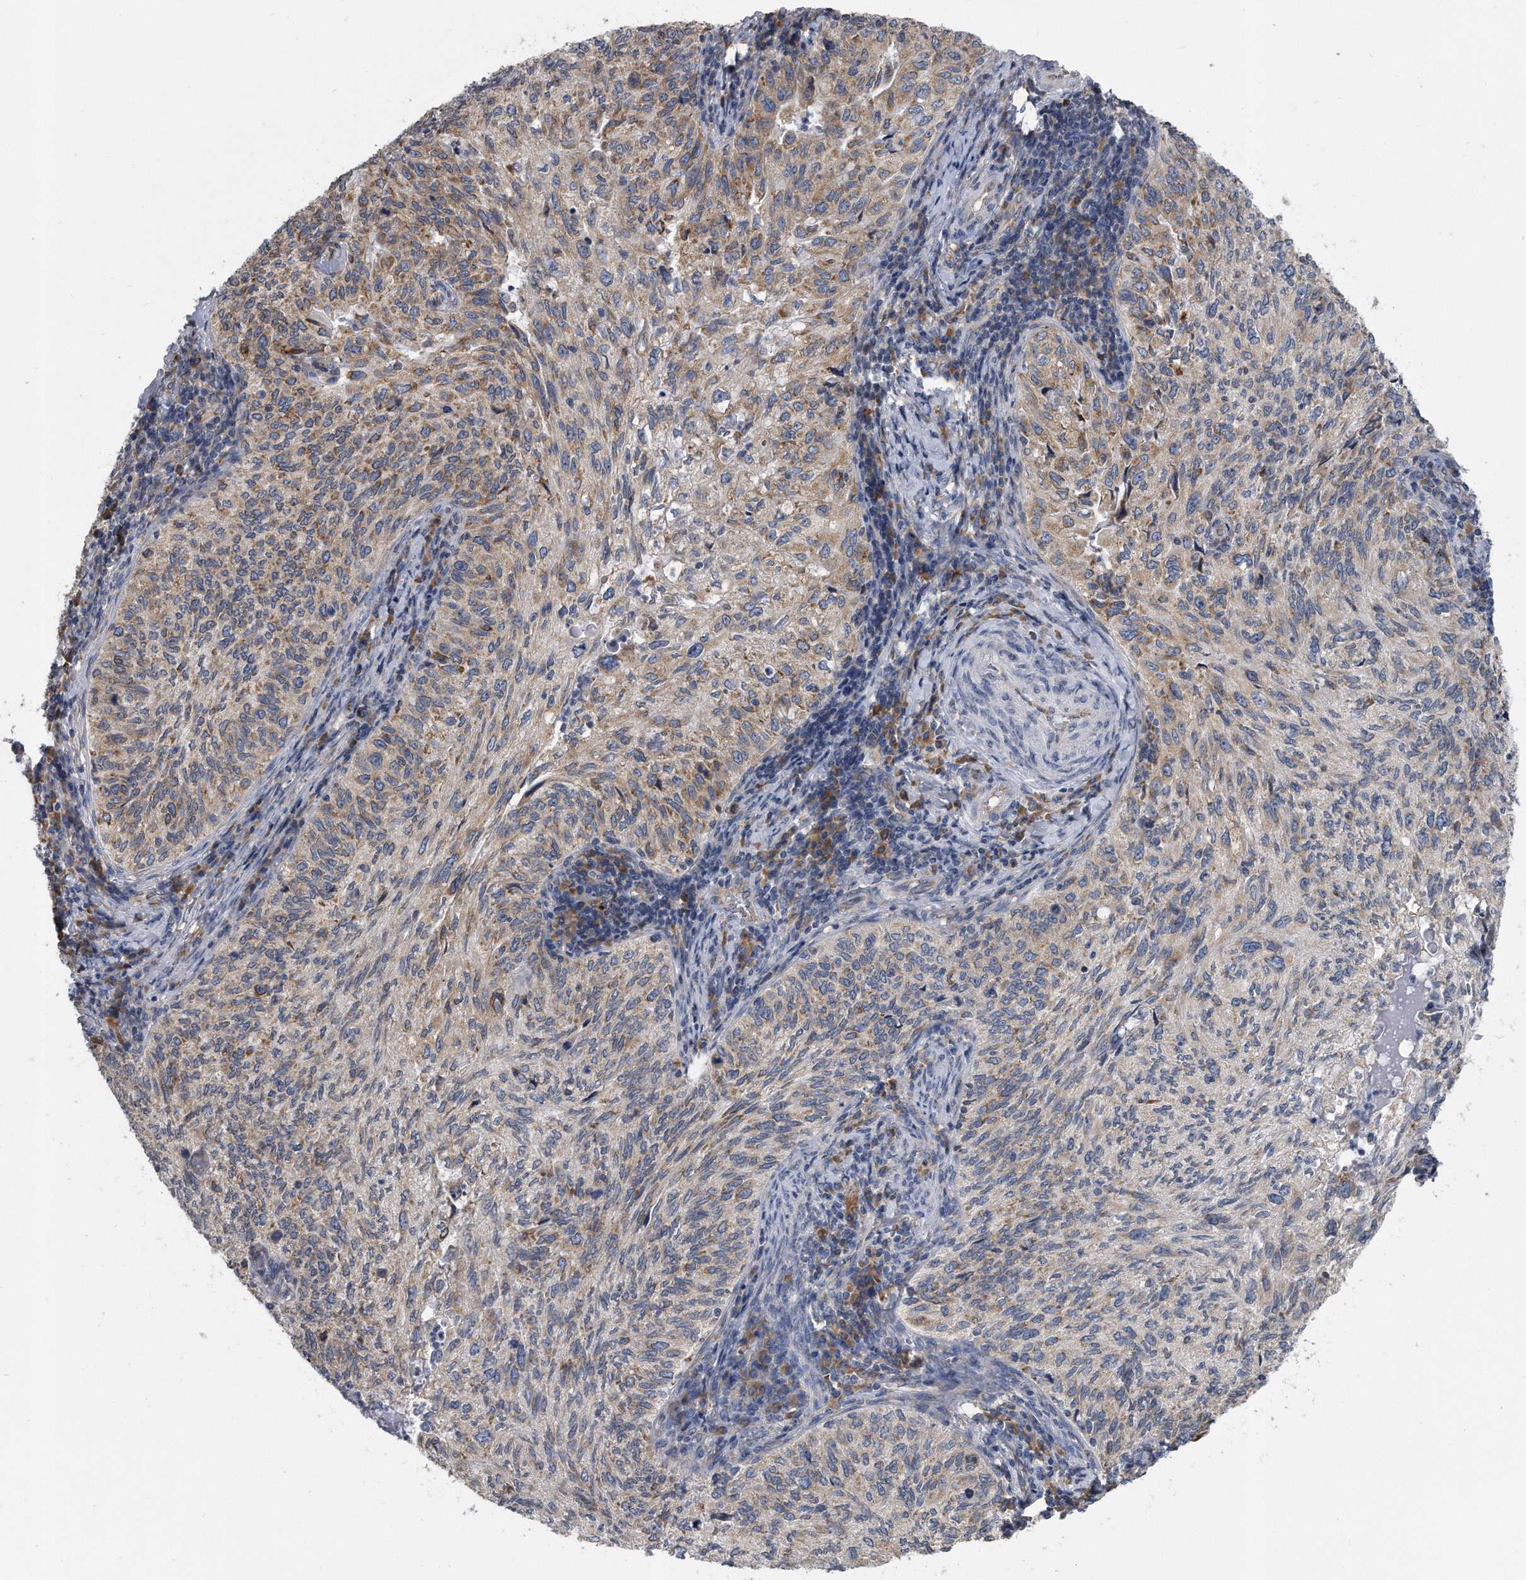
{"staining": {"intensity": "moderate", "quantity": "25%-75%", "location": "cytoplasmic/membranous"}, "tissue": "cervical cancer", "cell_type": "Tumor cells", "image_type": "cancer", "snomed": [{"axis": "morphology", "description": "Squamous cell carcinoma, NOS"}, {"axis": "topography", "description": "Cervix"}], "caption": "The histopathology image exhibits a brown stain indicating the presence of a protein in the cytoplasmic/membranous of tumor cells in cervical squamous cell carcinoma. (brown staining indicates protein expression, while blue staining denotes nuclei).", "gene": "CCDC47", "patient": {"sex": "female", "age": 30}}